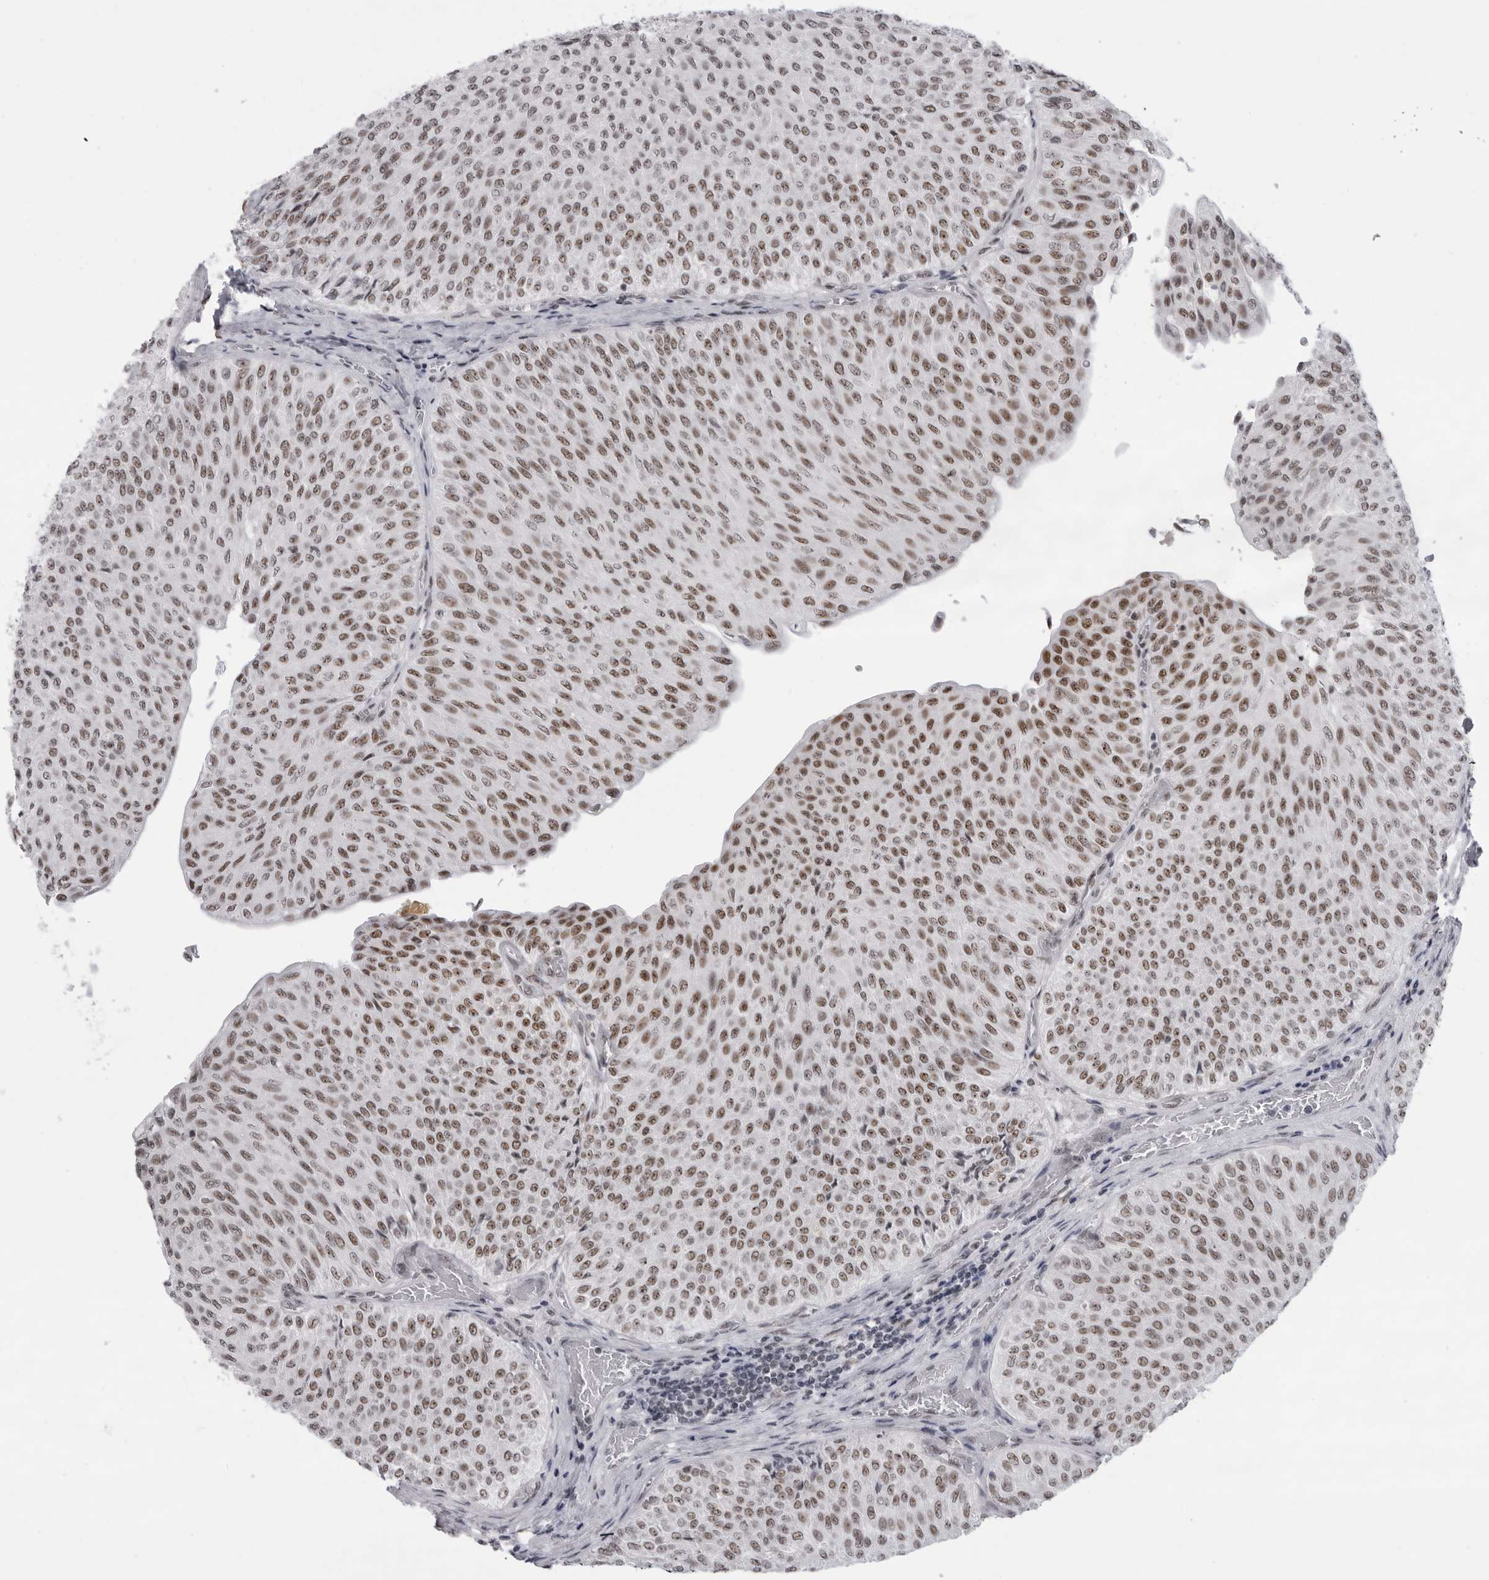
{"staining": {"intensity": "moderate", "quantity": ">75%", "location": "nuclear"}, "tissue": "urothelial cancer", "cell_type": "Tumor cells", "image_type": "cancer", "snomed": [{"axis": "morphology", "description": "Urothelial carcinoma, Low grade"}, {"axis": "topography", "description": "Urinary bladder"}], "caption": "The photomicrograph demonstrates a brown stain indicating the presence of a protein in the nuclear of tumor cells in urothelial cancer. Nuclei are stained in blue.", "gene": "DHX9", "patient": {"sex": "male", "age": 78}}